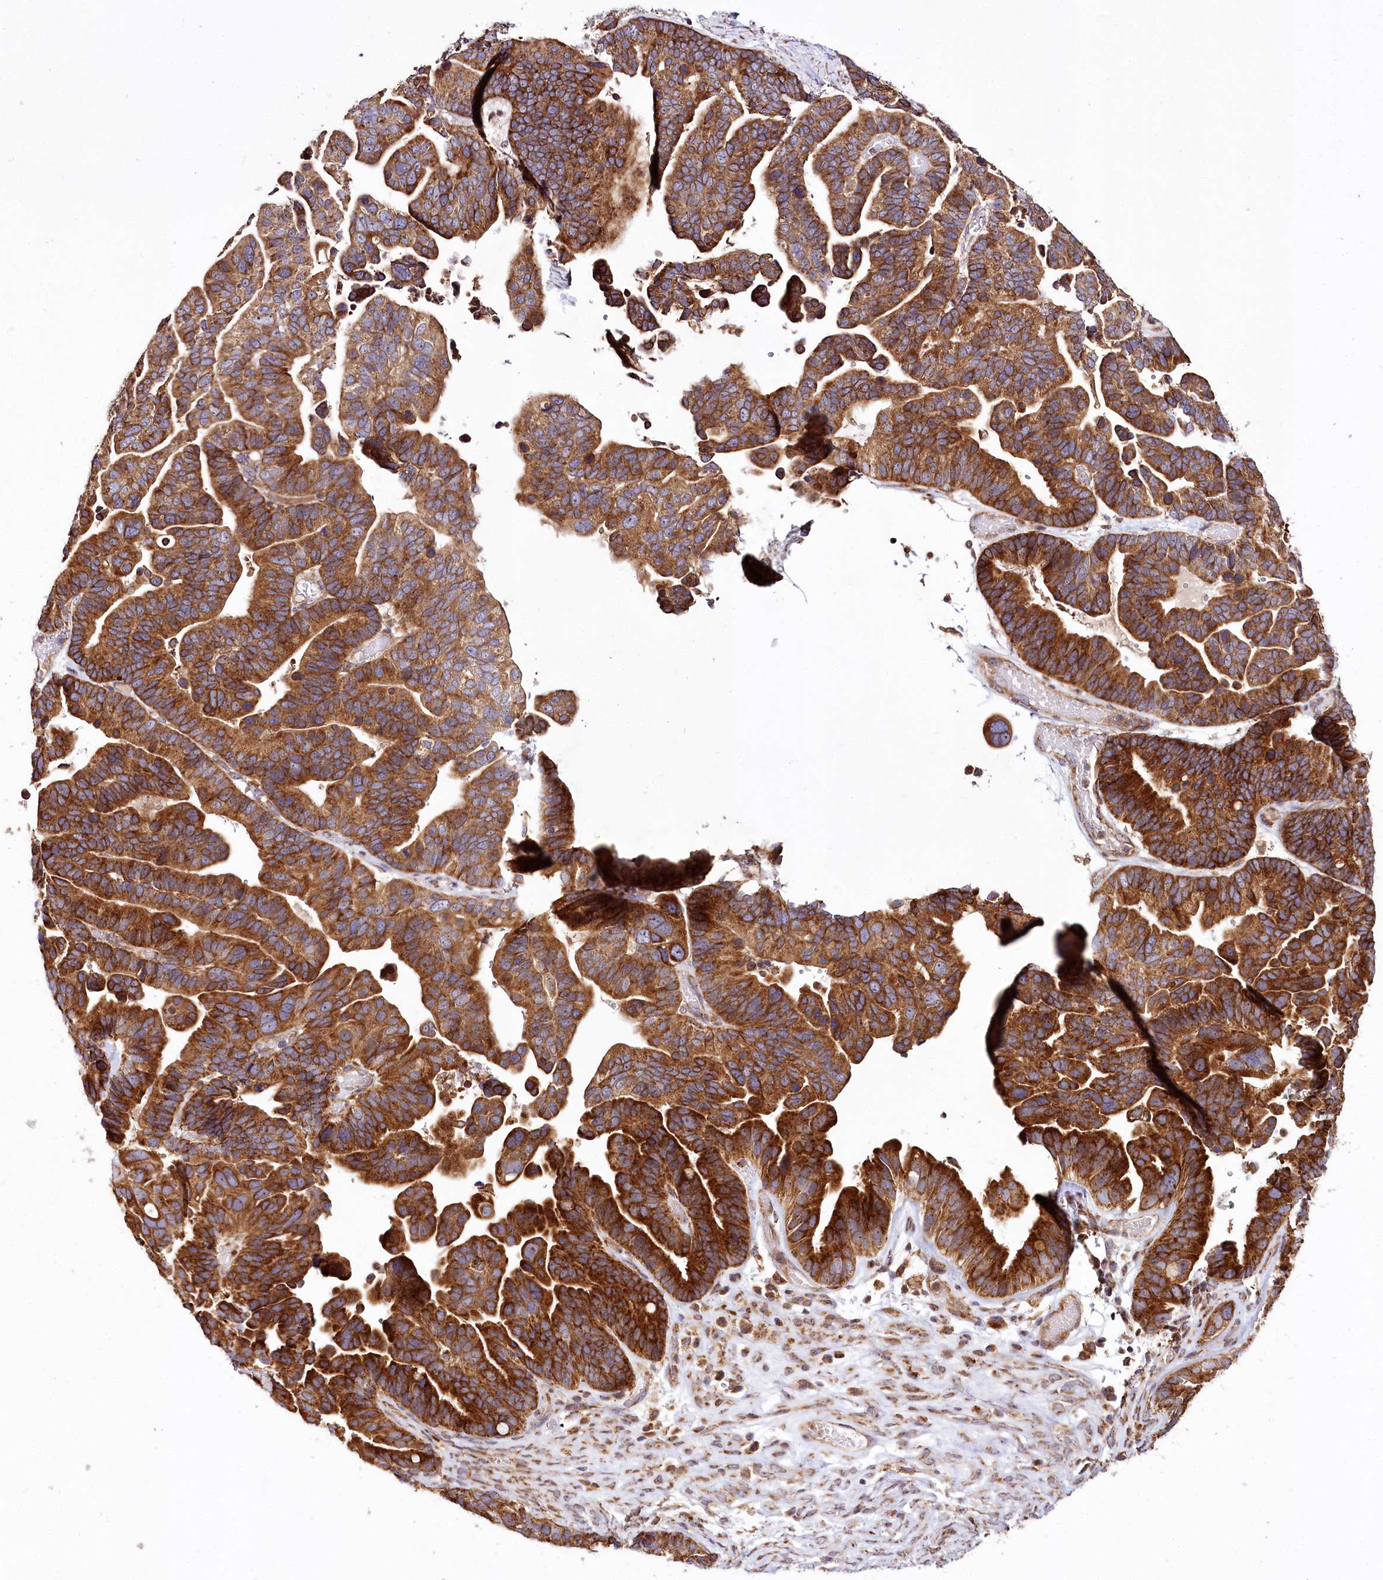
{"staining": {"intensity": "strong", "quantity": ">75%", "location": "cytoplasmic/membranous"}, "tissue": "ovarian cancer", "cell_type": "Tumor cells", "image_type": "cancer", "snomed": [{"axis": "morphology", "description": "Cystadenocarcinoma, serous, NOS"}, {"axis": "topography", "description": "Ovary"}], "caption": "Immunohistochemistry (IHC) of ovarian cancer (serous cystadenocarcinoma) reveals high levels of strong cytoplasmic/membranous staining in about >75% of tumor cells. Ihc stains the protein in brown and the nuclei are stained blue.", "gene": "RAB7A", "patient": {"sex": "female", "age": 56}}